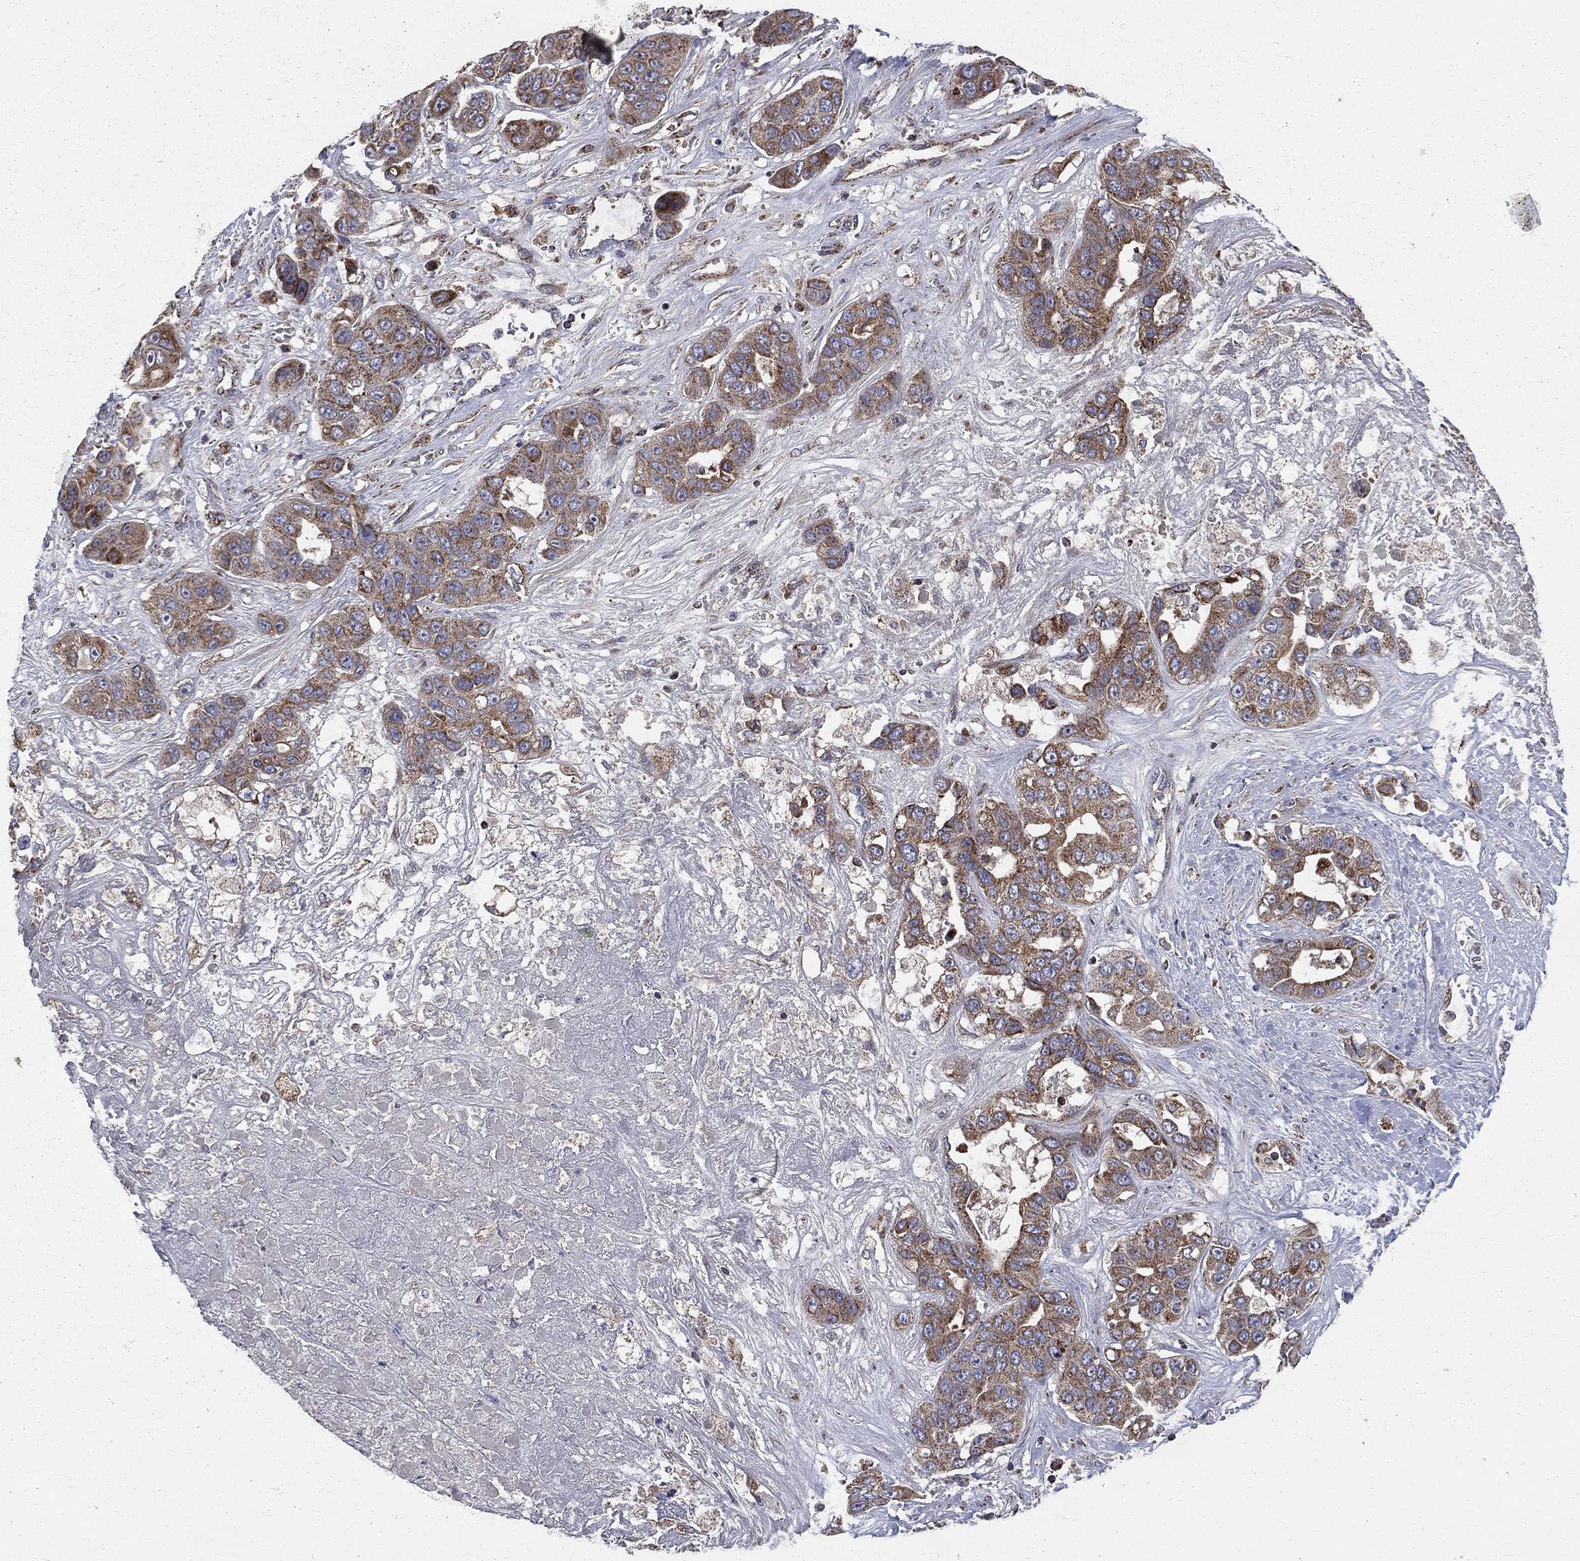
{"staining": {"intensity": "strong", "quantity": "25%-75%", "location": "cytoplasmic/membranous"}, "tissue": "liver cancer", "cell_type": "Tumor cells", "image_type": "cancer", "snomed": [{"axis": "morphology", "description": "Cholangiocarcinoma"}, {"axis": "topography", "description": "Liver"}], "caption": "This is an image of immunohistochemistry (IHC) staining of liver cancer, which shows strong expression in the cytoplasmic/membranous of tumor cells.", "gene": "GPD1", "patient": {"sex": "female", "age": 52}}